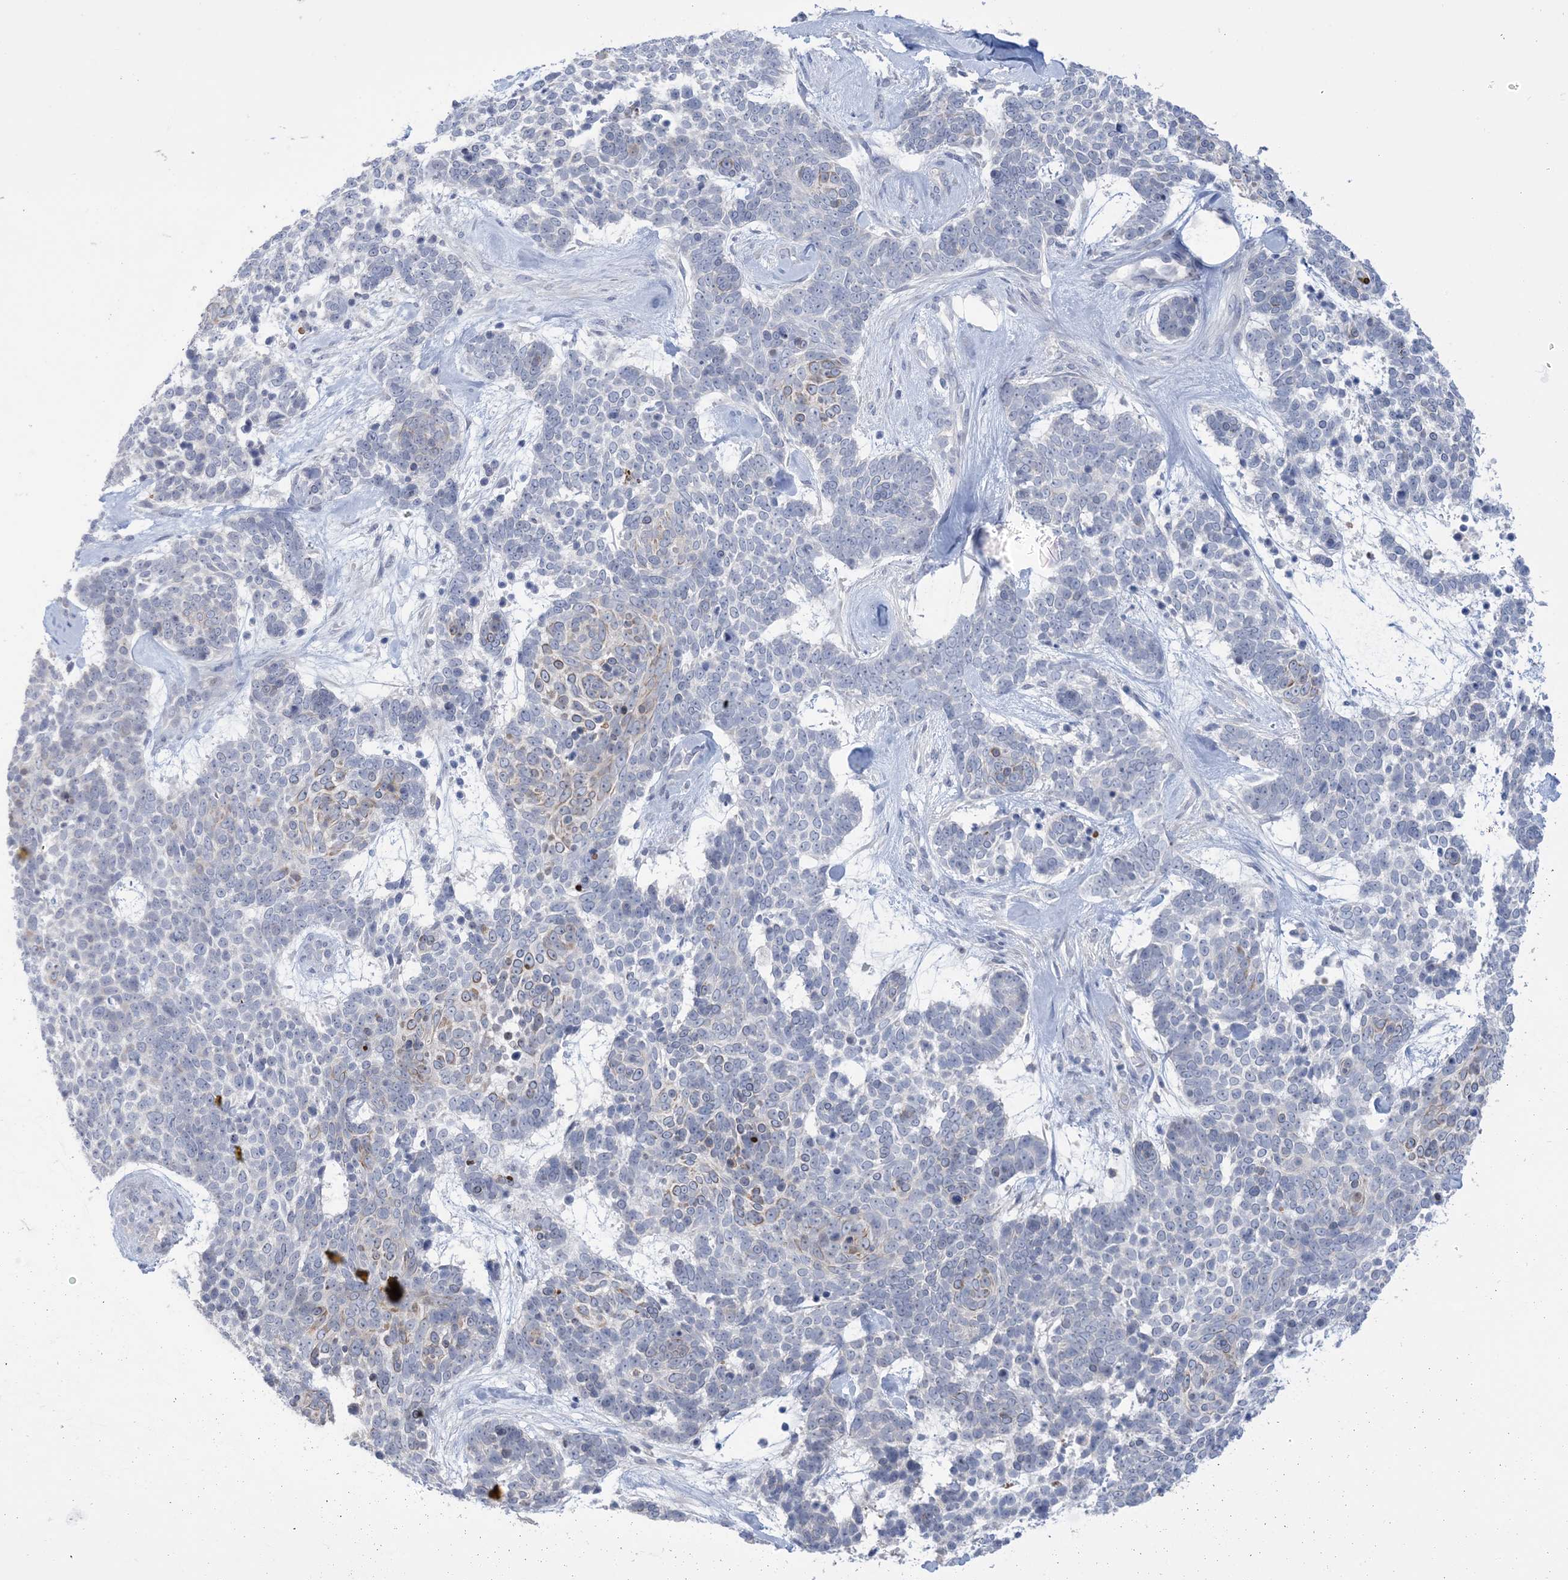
{"staining": {"intensity": "negative", "quantity": "none", "location": "none"}, "tissue": "skin cancer", "cell_type": "Tumor cells", "image_type": "cancer", "snomed": [{"axis": "morphology", "description": "Basal cell carcinoma"}, {"axis": "topography", "description": "Skin"}], "caption": "A high-resolution image shows immunohistochemistry (IHC) staining of skin cancer, which demonstrates no significant positivity in tumor cells. (DAB immunohistochemistry, high magnification).", "gene": "TTYH1", "patient": {"sex": "female", "age": 81}}